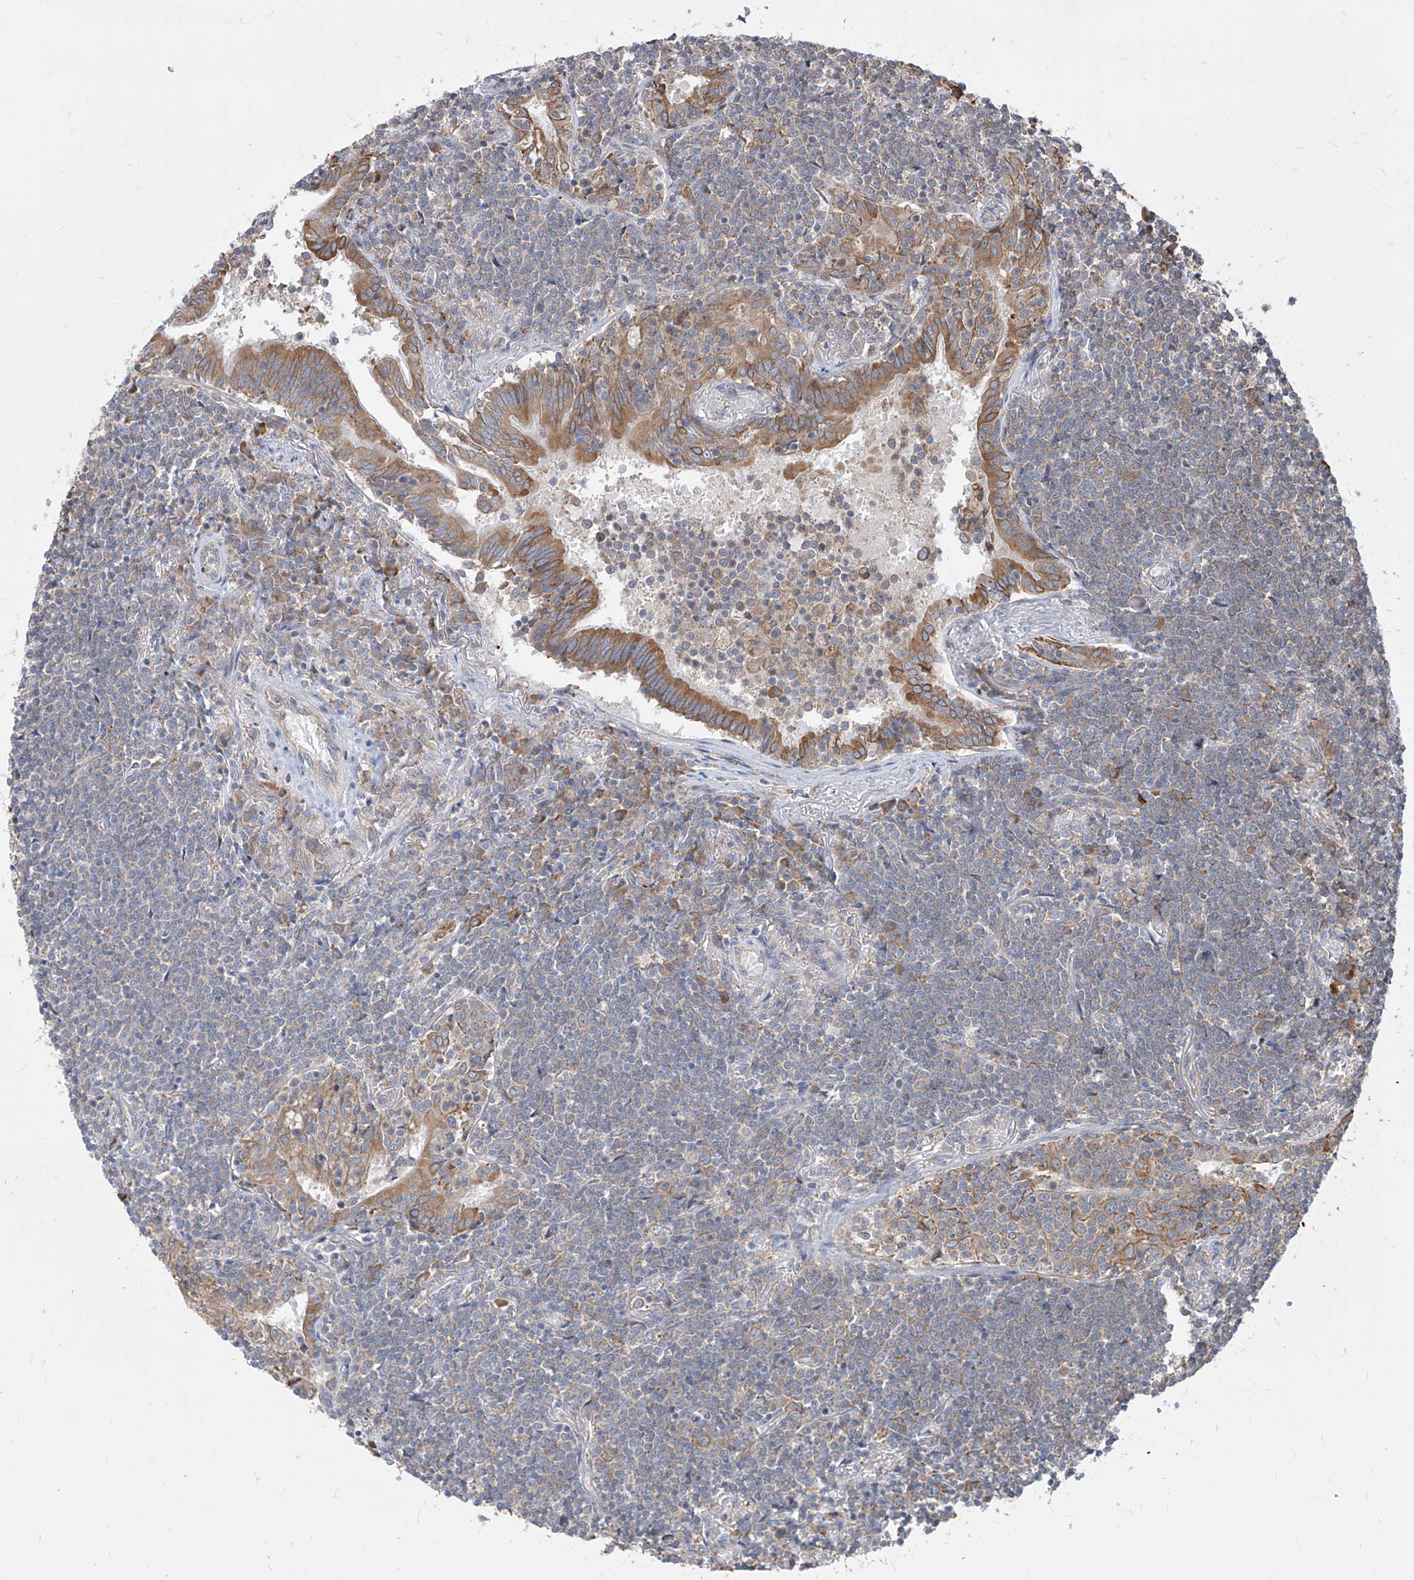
{"staining": {"intensity": "negative", "quantity": "none", "location": "none"}, "tissue": "lymphoma", "cell_type": "Tumor cells", "image_type": "cancer", "snomed": [{"axis": "morphology", "description": "Malignant lymphoma, non-Hodgkin's type, Low grade"}, {"axis": "topography", "description": "Lung"}], "caption": "Tumor cells show no significant protein positivity in malignant lymphoma, non-Hodgkin's type (low-grade).", "gene": "FAM83B", "patient": {"sex": "female", "age": 71}}